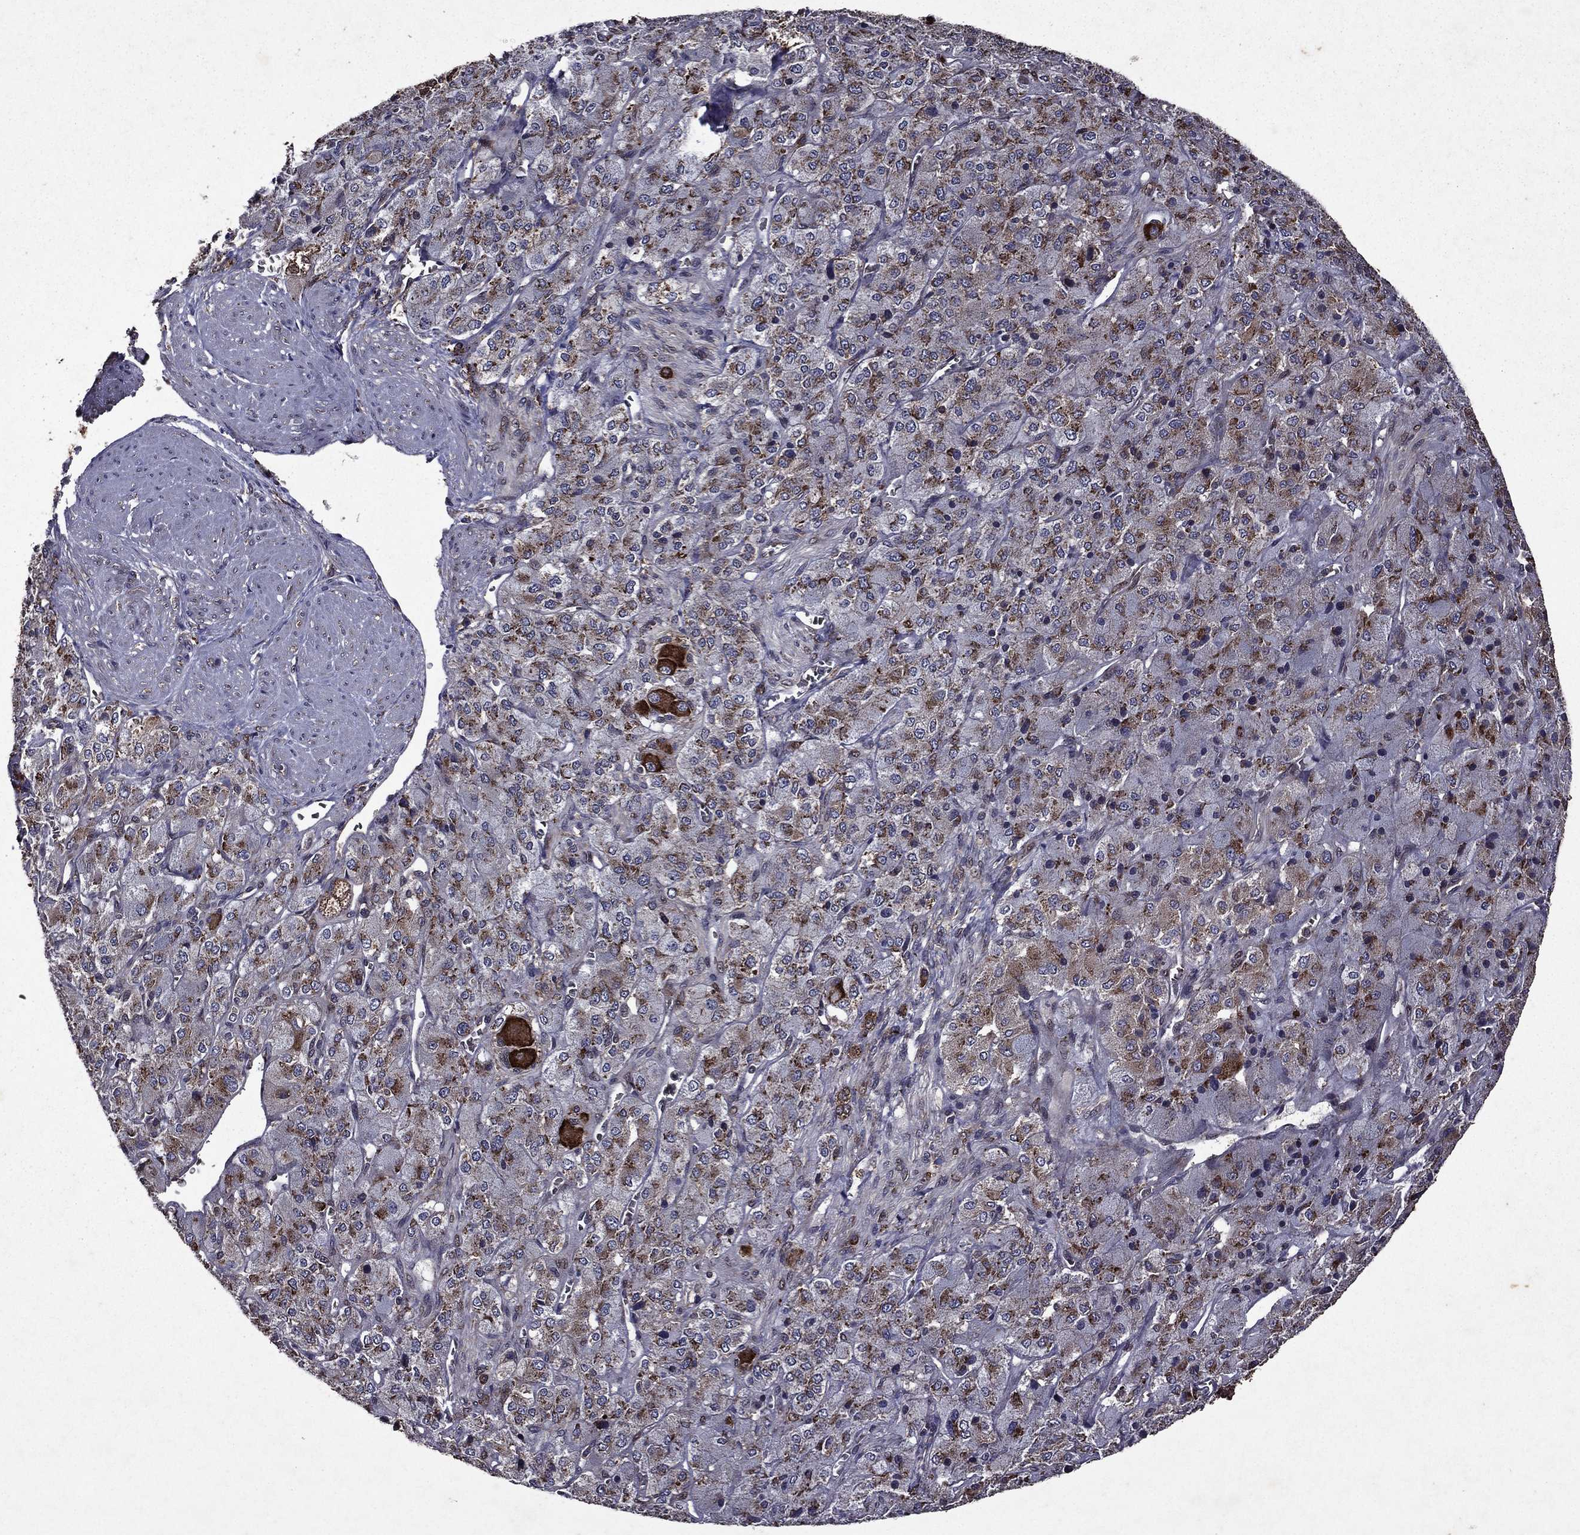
{"staining": {"intensity": "strong", "quantity": ">75%", "location": "cytoplasmic/membranous"}, "tissue": "adrenal gland", "cell_type": "Glandular cells", "image_type": "normal", "snomed": [{"axis": "morphology", "description": "Normal tissue, NOS"}, {"axis": "topography", "description": "Adrenal gland"}], "caption": "Immunohistochemical staining of normal adrenal gland reveals strong cytoplasmic/membranous protein staining in about >75% of glandular cells.", "gene": "EIF2B4", "patient": {"sex": "female", "age": 60}}